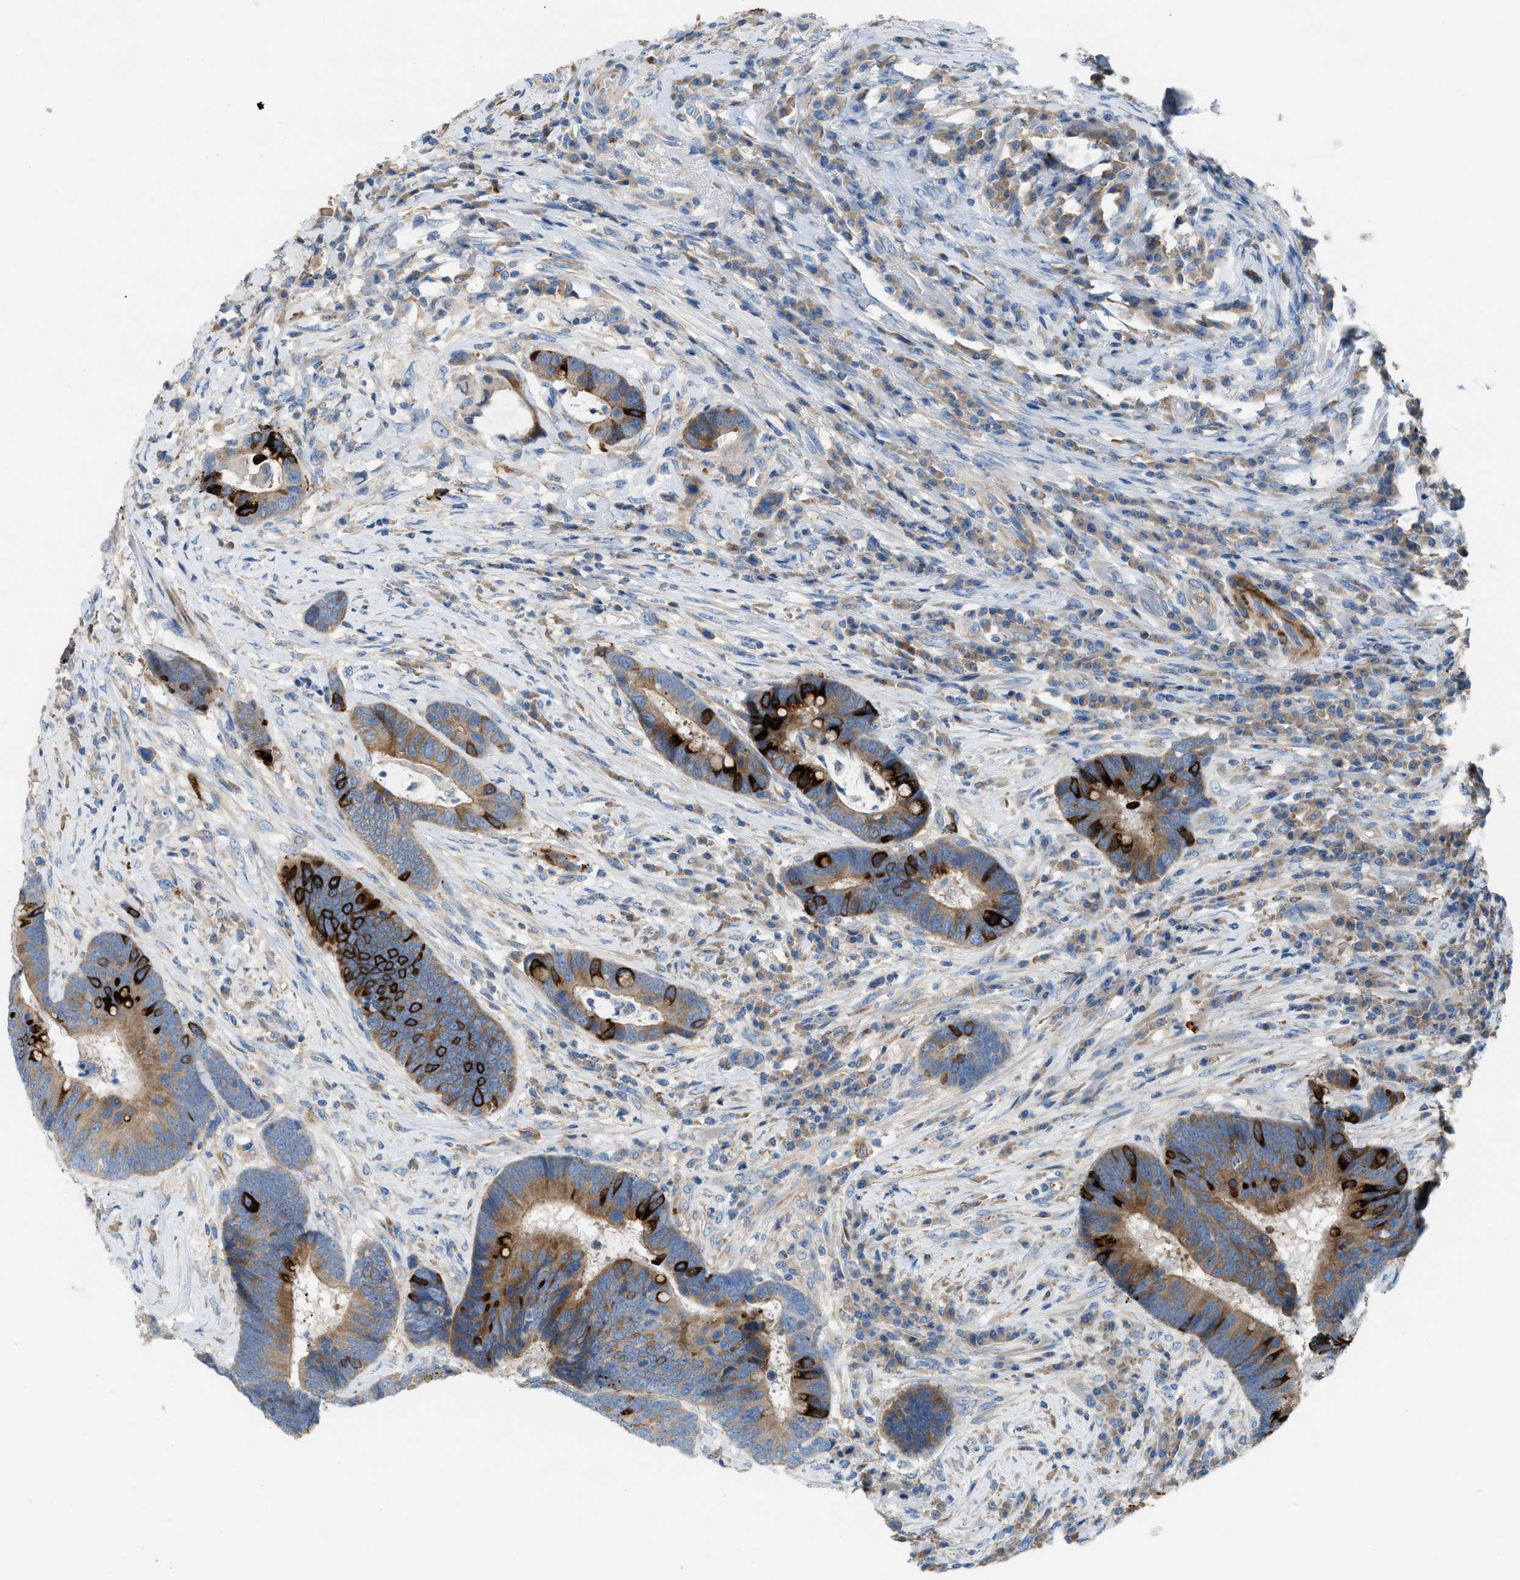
{"staining": {"intensity": "strong", "quantity": "25%-75%", "location": "cytoplasmic/membranous"}, "tissue": "colorectal cancer", "cell_type": "Tumor cells", "image_type": "cancer", "snomed": [{"axis": "morphology", "description": "Adenocarcinoma, NOS"}, {"axis": "topography", "description": "Rectum"}, {"axis": "topography", "description": "Anal"}], "caption": "Adenocarcinoma (colorectal) stained with DAB (3,3'-diaminobenzidine) IHC displays high levels of strong cytoplasmic/membranous expression in approximately 25%-75% of tumor cells.", "gene": "AOAH", "patient": {"sex": "female", "age": 89}}